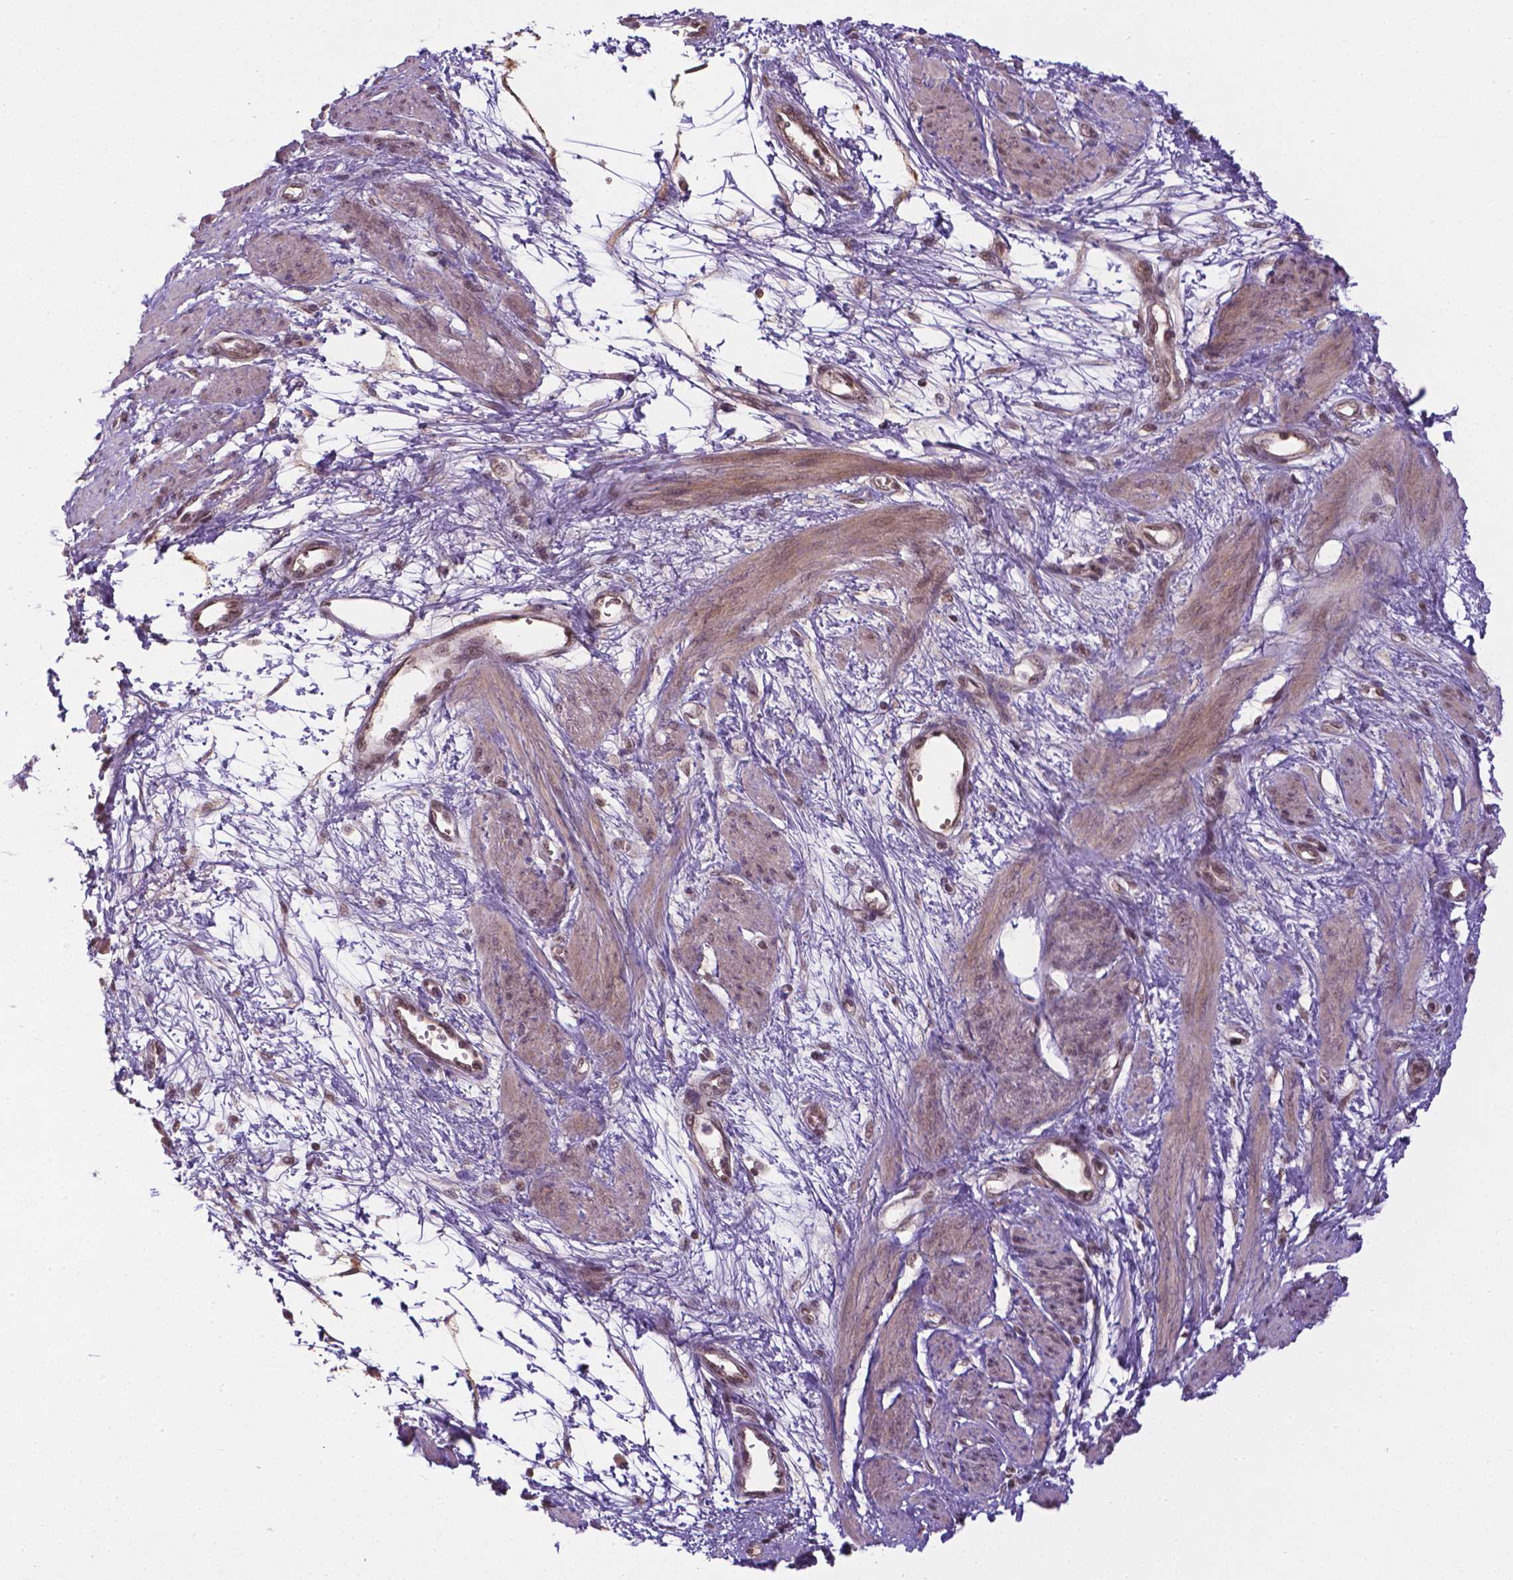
{"staining": {"intensity": "weak", "quantity": "25%-75%", "location": "cytoplasmic/membranous,nuclear"}, "tissue": "smooth muscle", "cell_type": "Smooth muscle cells", "image_type": "normal", "snomed": [{"axis": "morphology", "description": "Normal tissue, NOS"}, {"axis": "topography", "description": "Smooth muscle"}, {"axis": "topography", "description": "Uterus"}], "caption": "Smooth muscle stained for a protein (brown) demonstrates weak cytoplasmic/membranous,nuclear positive staining in about 25%-75% of smooth muscle cells.", "gene": "ANKRD54", "patient": {"sex": "female", "age": 39}}